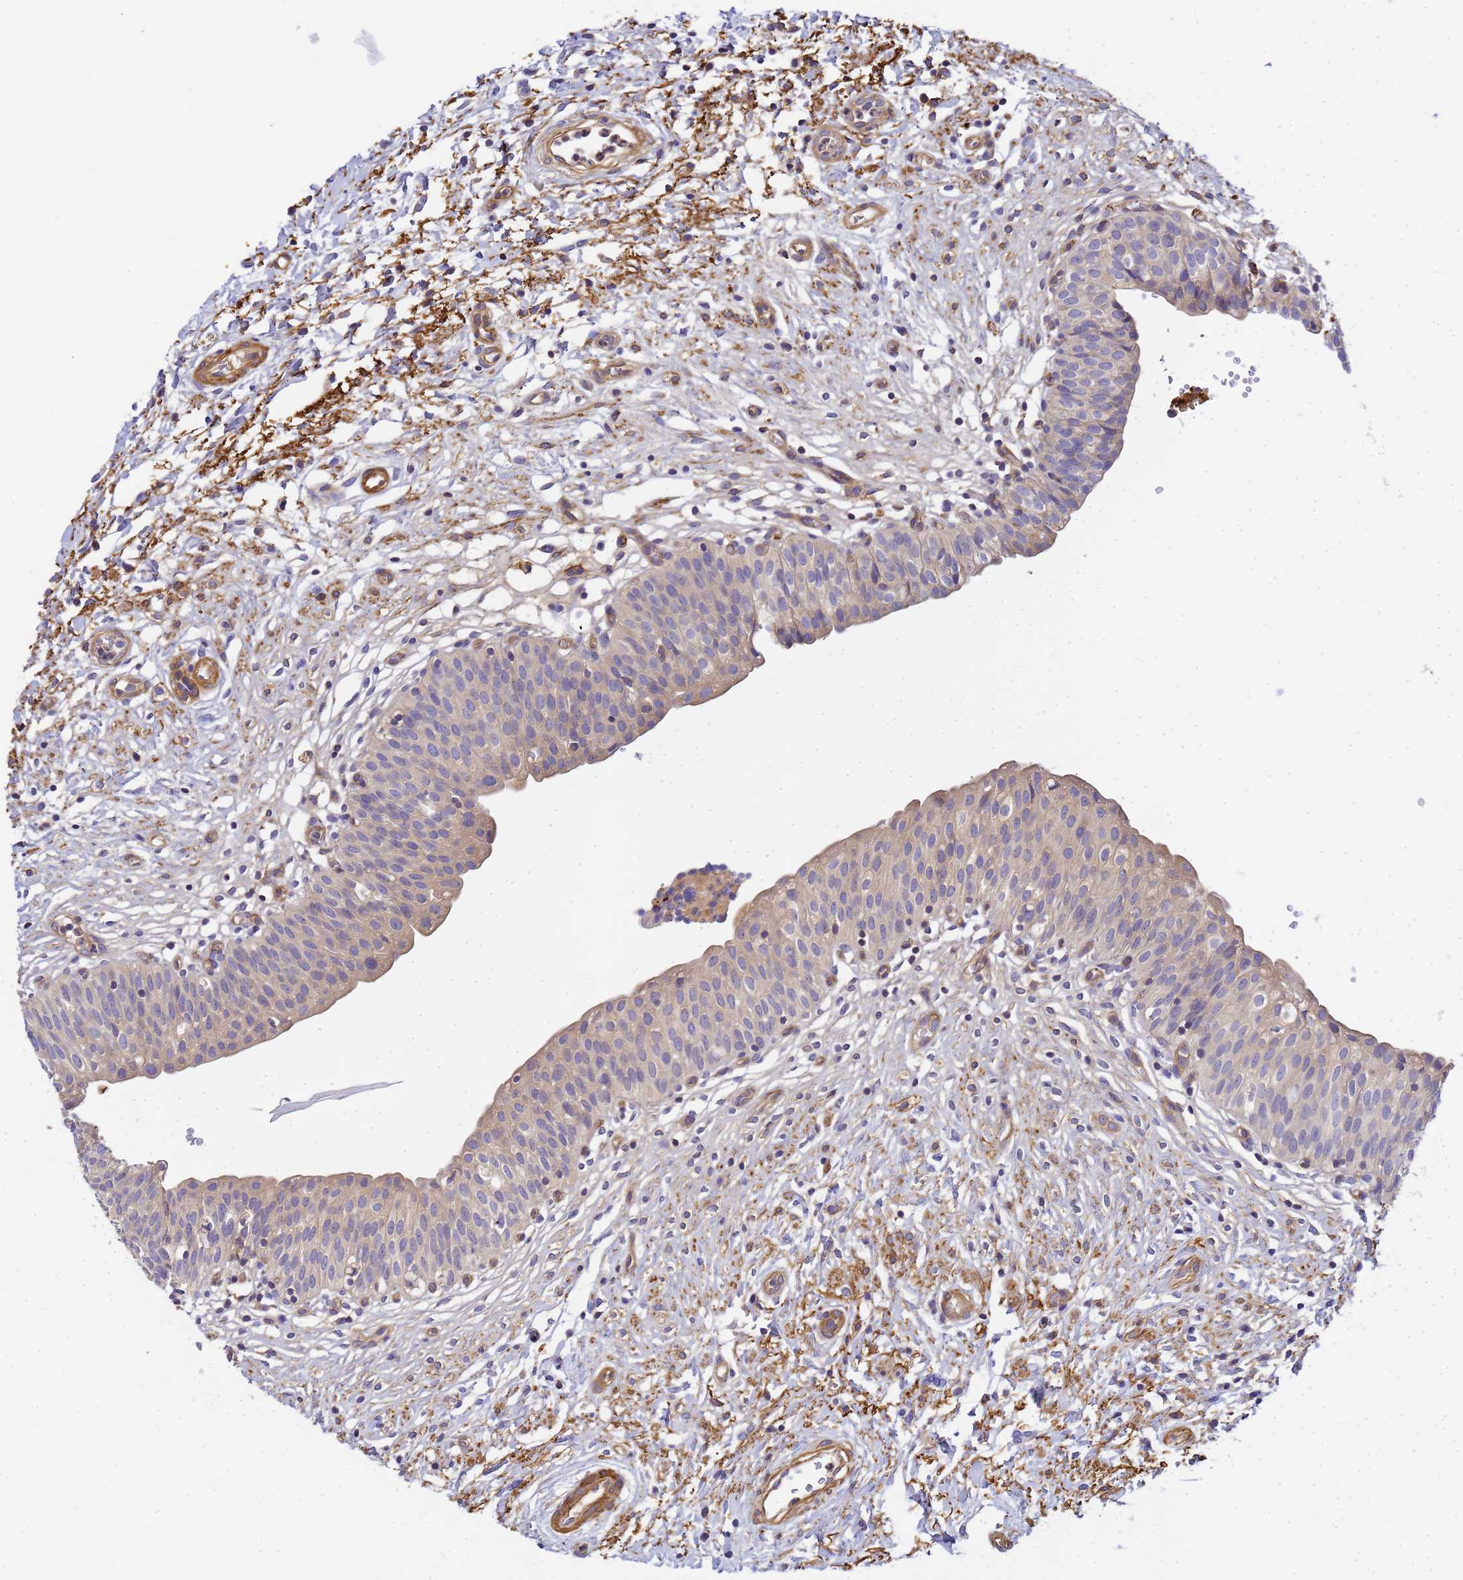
{"staining": {"intensity": "weak", "quantity": "25%-75%", "location": "cytoplasmic/membranous"}, "tissue": "urinary bladder", "cell_type": "Urothelial cells", "image_type": "normal", "snomed": [{"axis": "morphology", "description": "Normal tissue, NOS"}, {"axis": "topography", "description": "Urinary bladder"}], "caption": "This image demonstrates immunohistochemistry (IHC) staining of normal human urinary bladder, with low weak cytoplasmic/membranous positivity in approximately 25%-75% of urothelial cells.", "gene": "MYL10", "patient": {"sex": "male", "age": 55}}